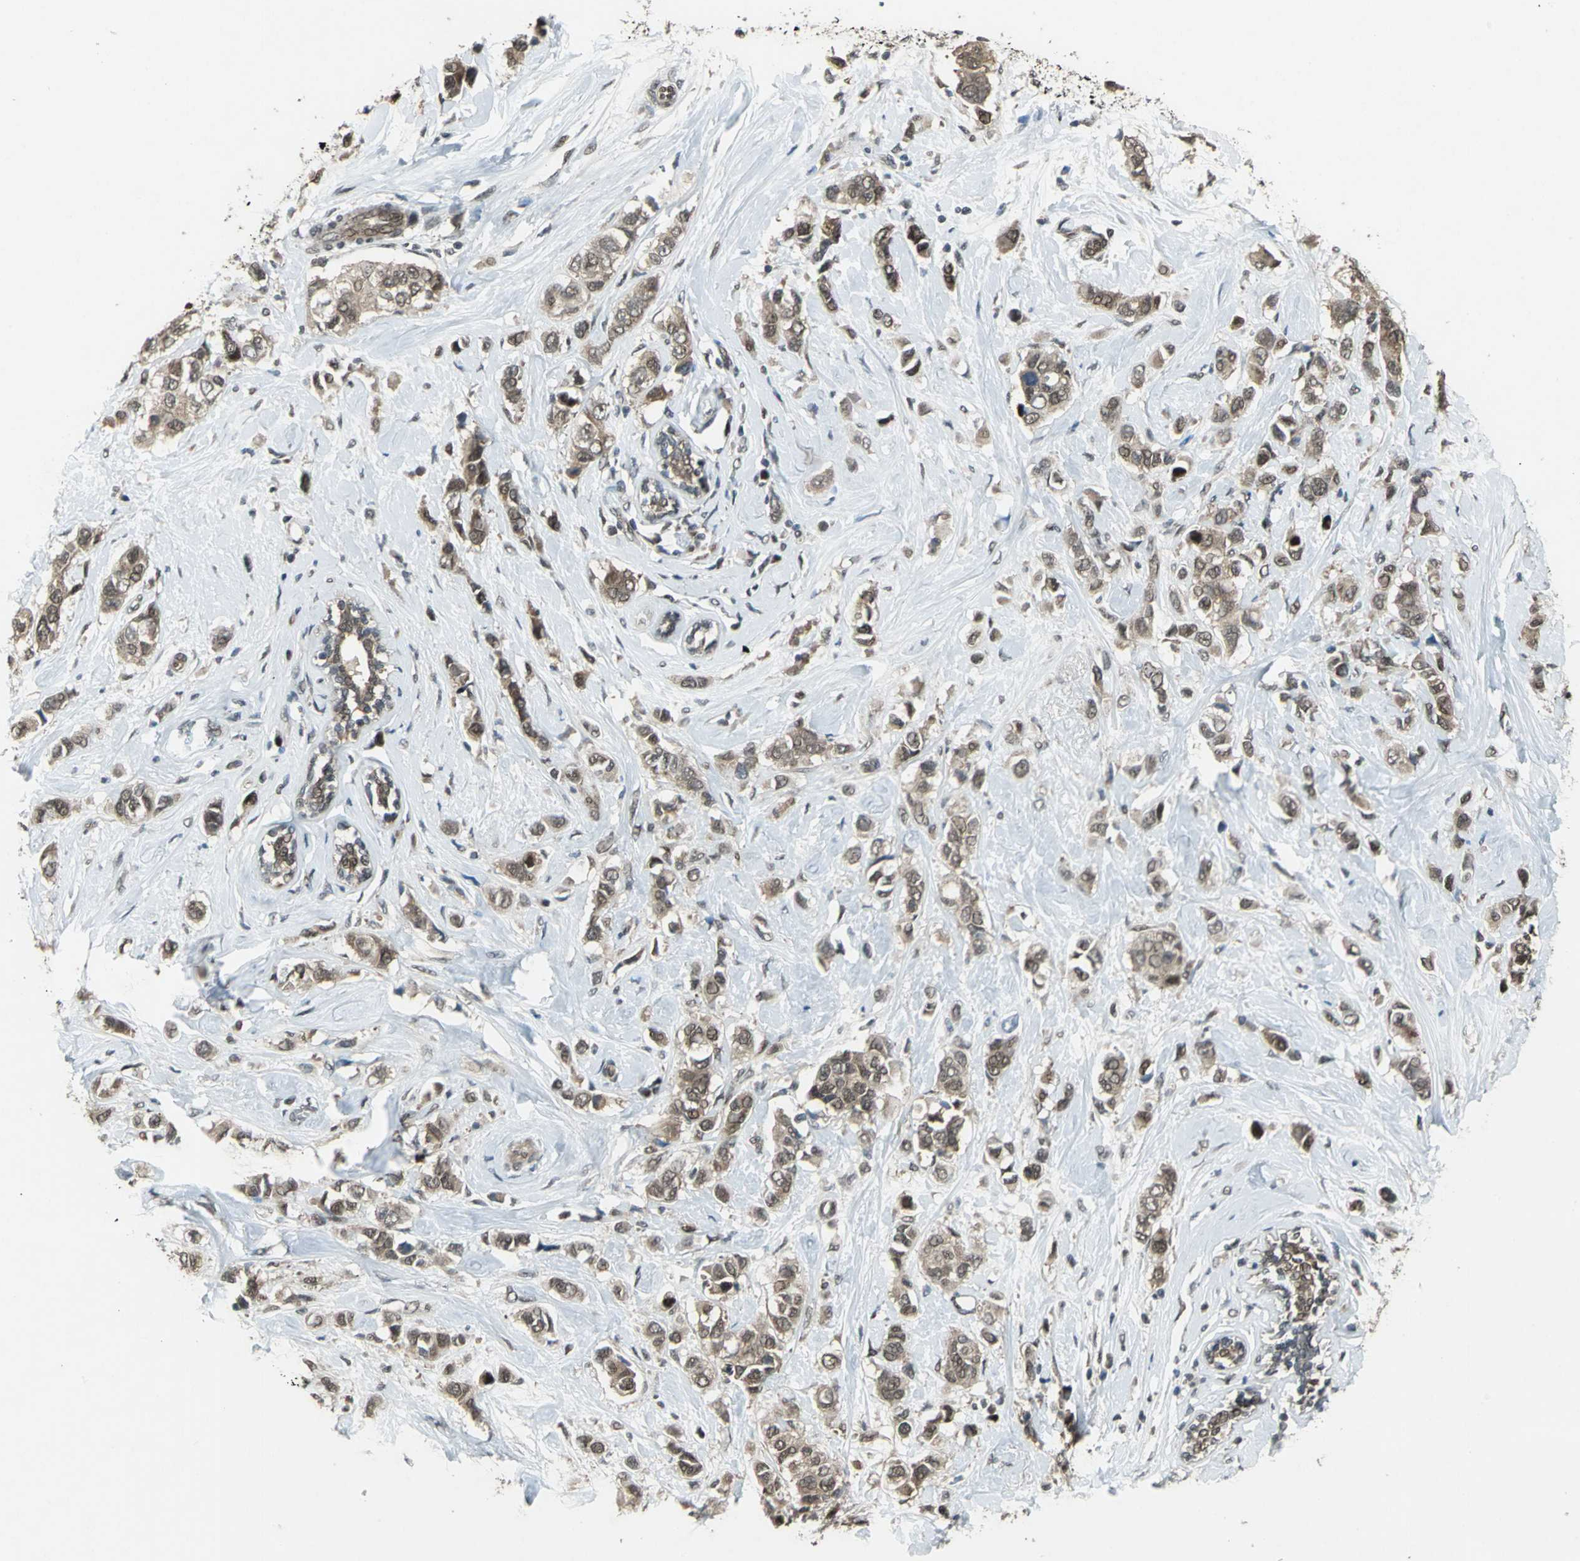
{"staining": {"intensity": "weak", "quantity": ">75%", "location": "cytoplasmic/membranous,nuclear"}, "tissue": "breast cancer", "cell_type": "Tumor cells", "image_type": "cancer", "snomed": [{"axis": "morphology", "description": "Duct carcinoma"}, {"axis": "topography", "description": "Breast"}], "caption": "High-power microscopy captured an IHC histopathology image of intraductal carcinoma (breast), revealing weak cytoplasmic/membranous and nuclear positivity in about >75% of tumor cells. (brown staining indicates protein expression, while blue staining denotes nuclei).", "gene": "COPS5", "patient": {"sex": "female", "age": 50}}